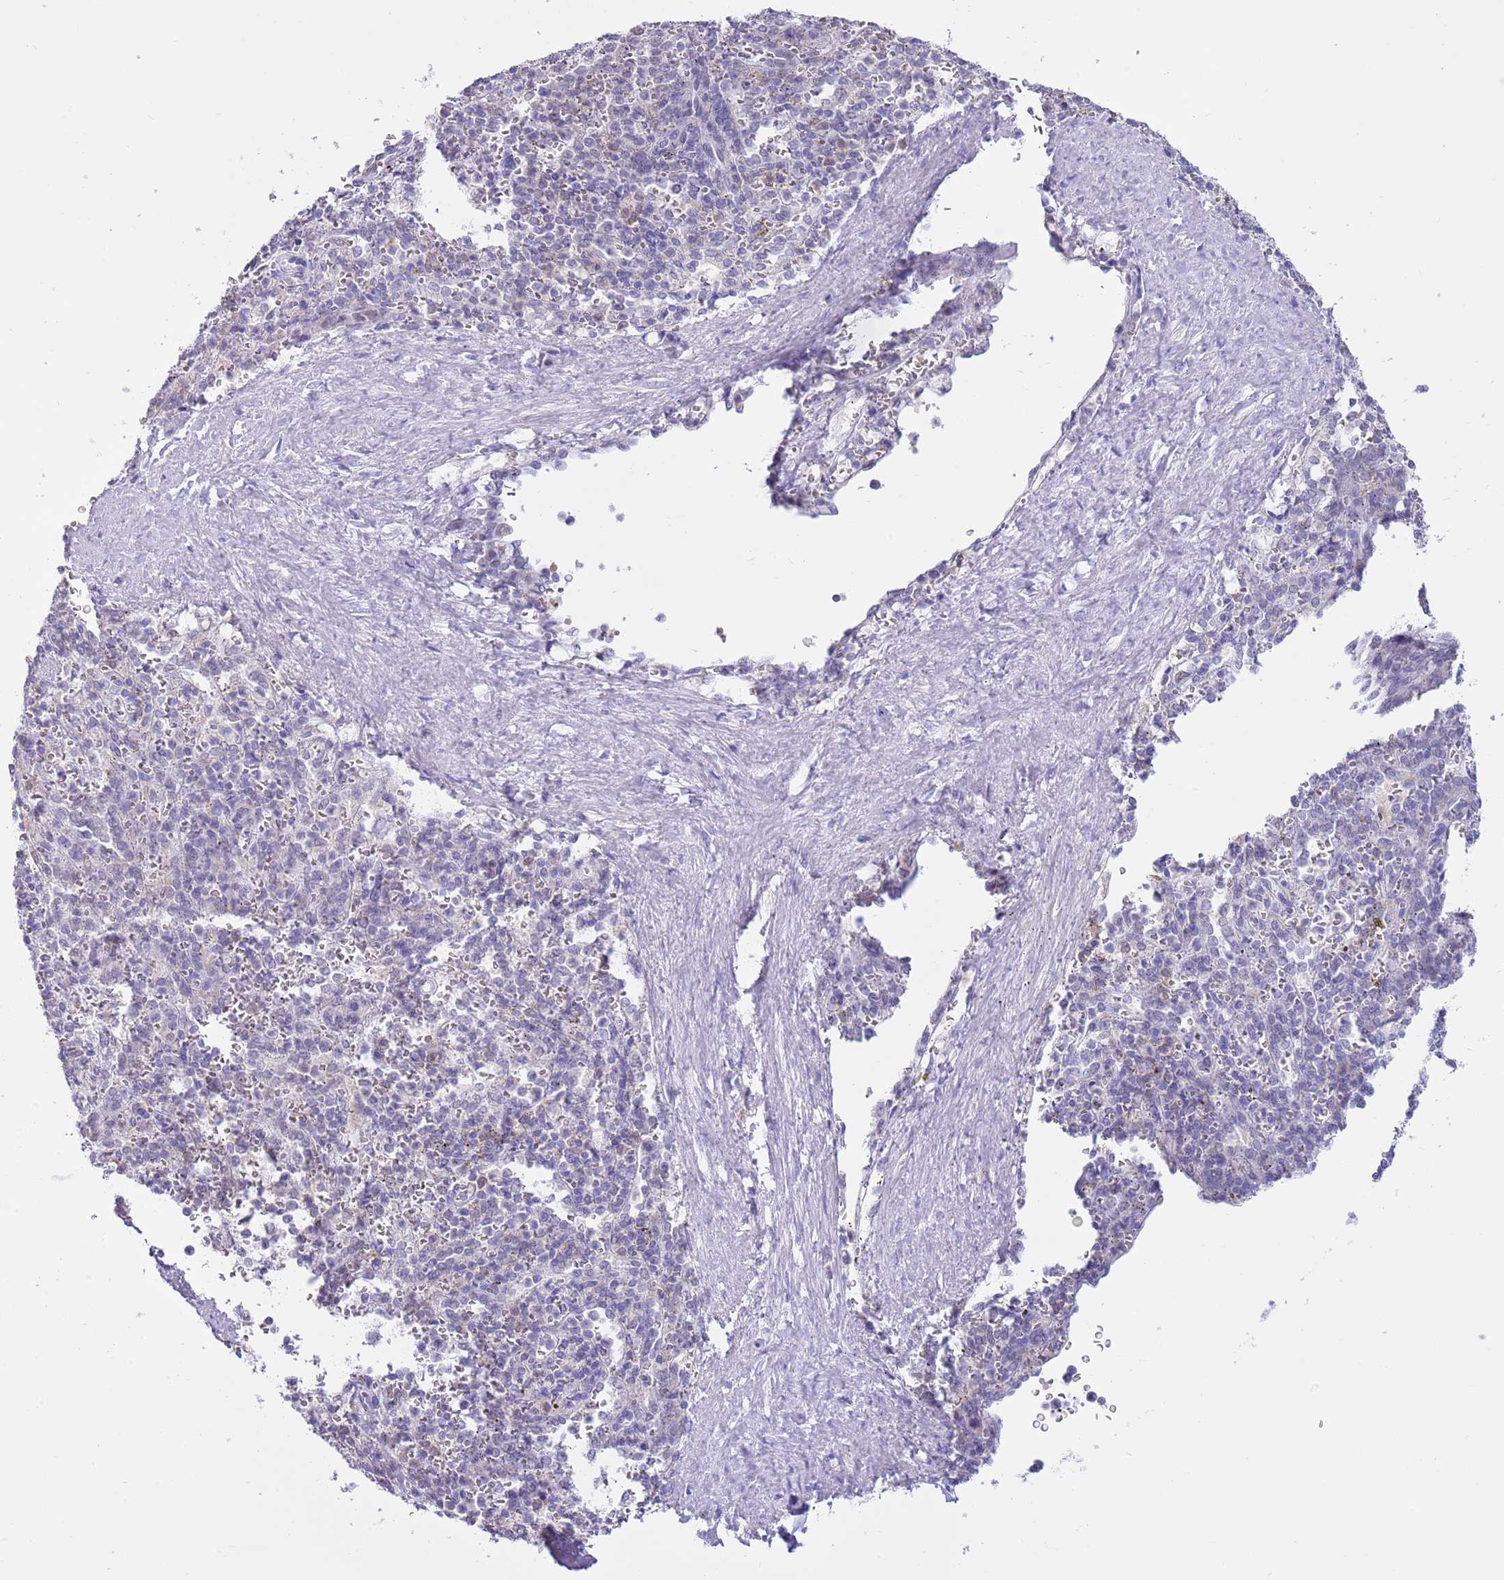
{"staining": {"intensity": "negative", "quantity": "none", "location": "none"}, "tissue": "spleen", "cell_type": "Cells in red pulp", "image_type": "normal", "snomed": [{"axis": "morphology", "description": "Normal tissue, NOS"}, {"axis": "topography", "description": "Spleen"}], "caption": "This is an immunohistochemistry (IHC) image of unremarkable spleen. There is no staining in cells in red pulp.", "gene": "PPP1R17", "patient": {"sex": "female", "age": 21}}